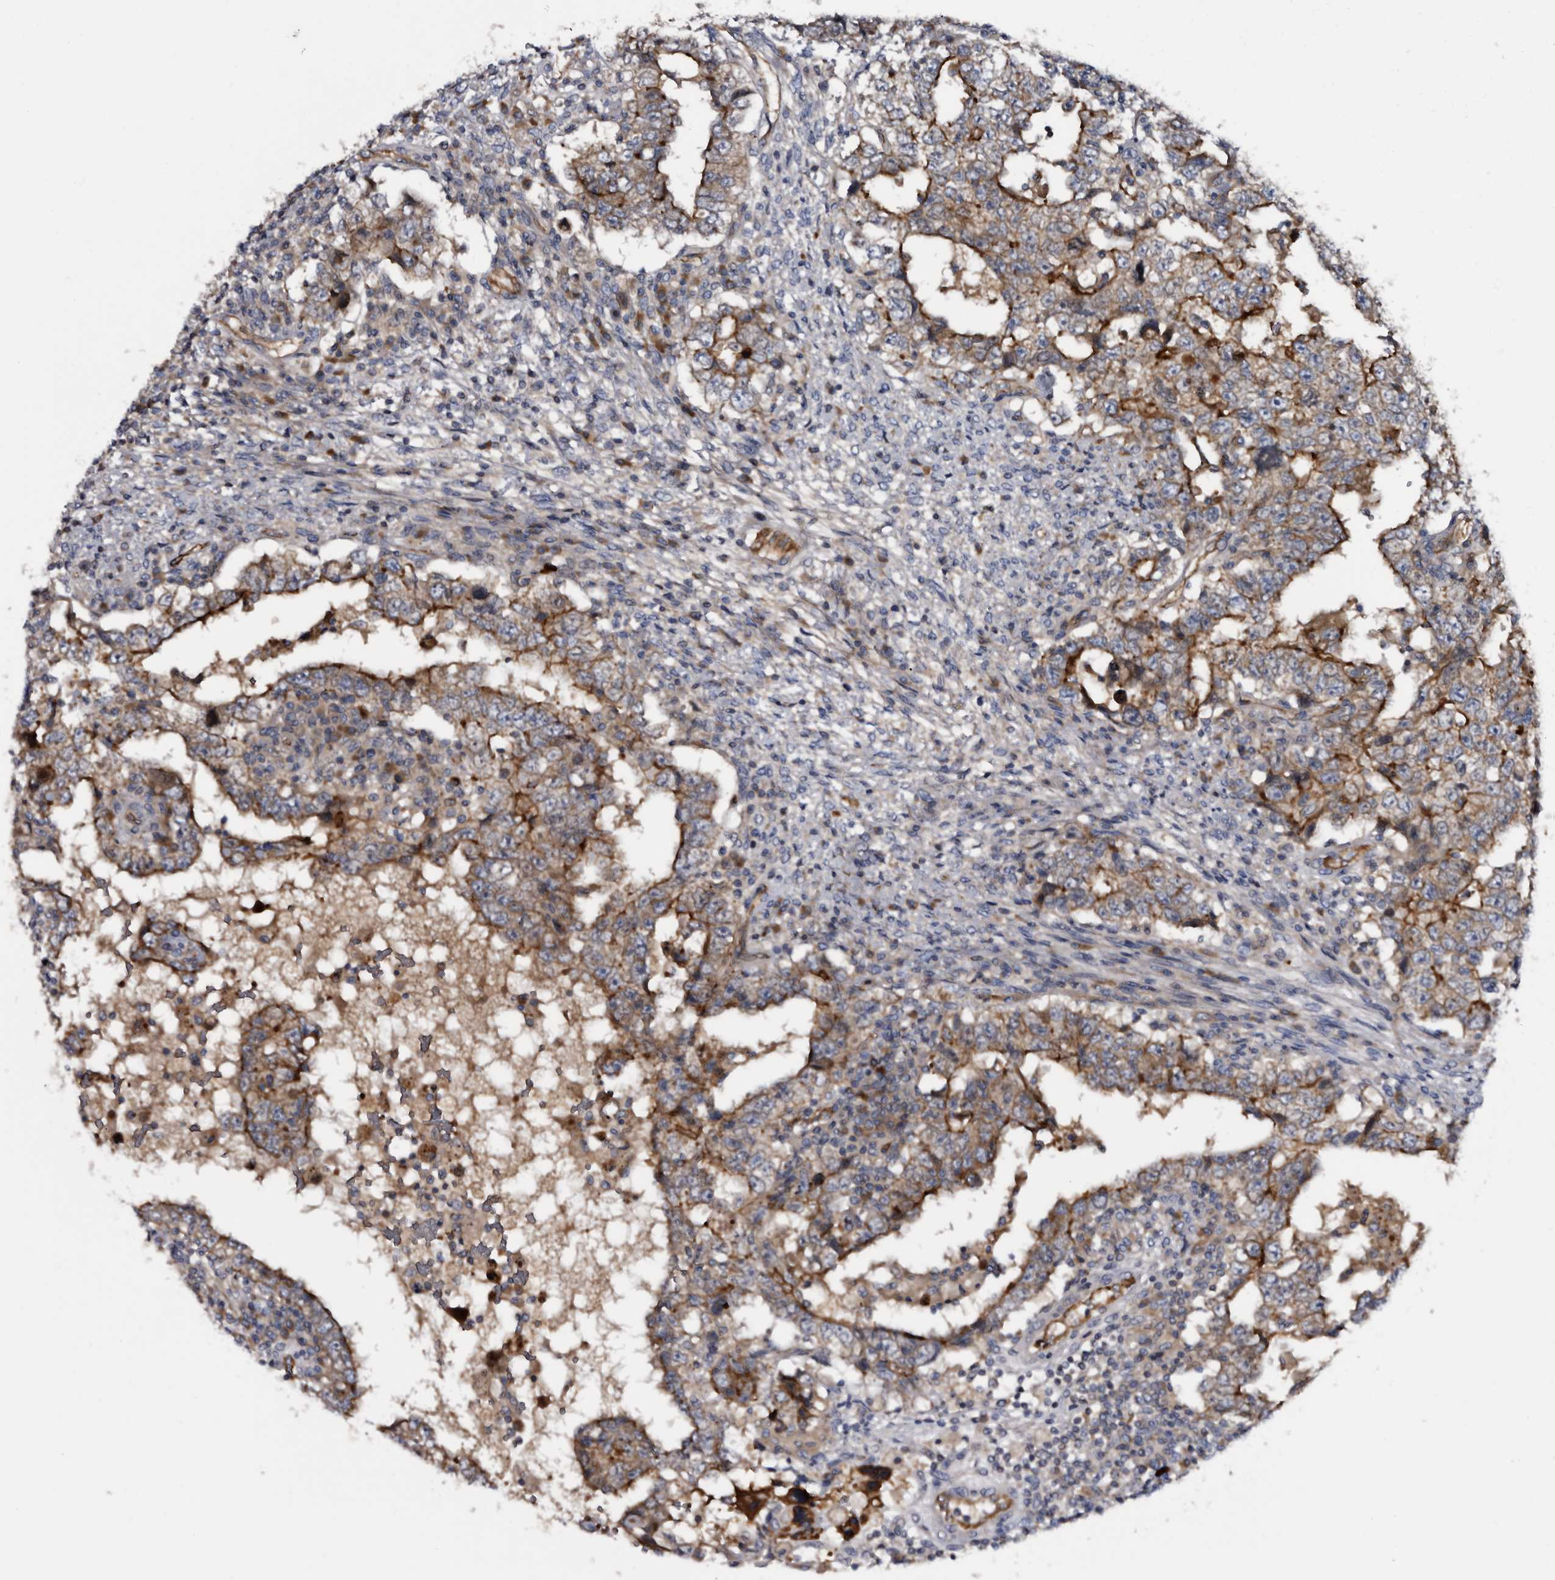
{"staining": {"intensity": "strong", "quantity": ">75%", "location": "cytoplasmic/membranous"}, "tissue": "testis cancer", "cell_type": "Tumor cells", "image_type": "cancer", "snomed": [{"axis": "morphology", "description": "Carcinoma, Embryonal, NOS"}, {"axis": "topography", "description": "Testis"}], "caption": "Tumor cells exhibit high levels of strong cytoplasmic/membranous staining in approximately >75% of cells in human testis embryonal carcinoma.", "gene": "TSPAN17", "patient": {"sex": "male", "age": 26}}